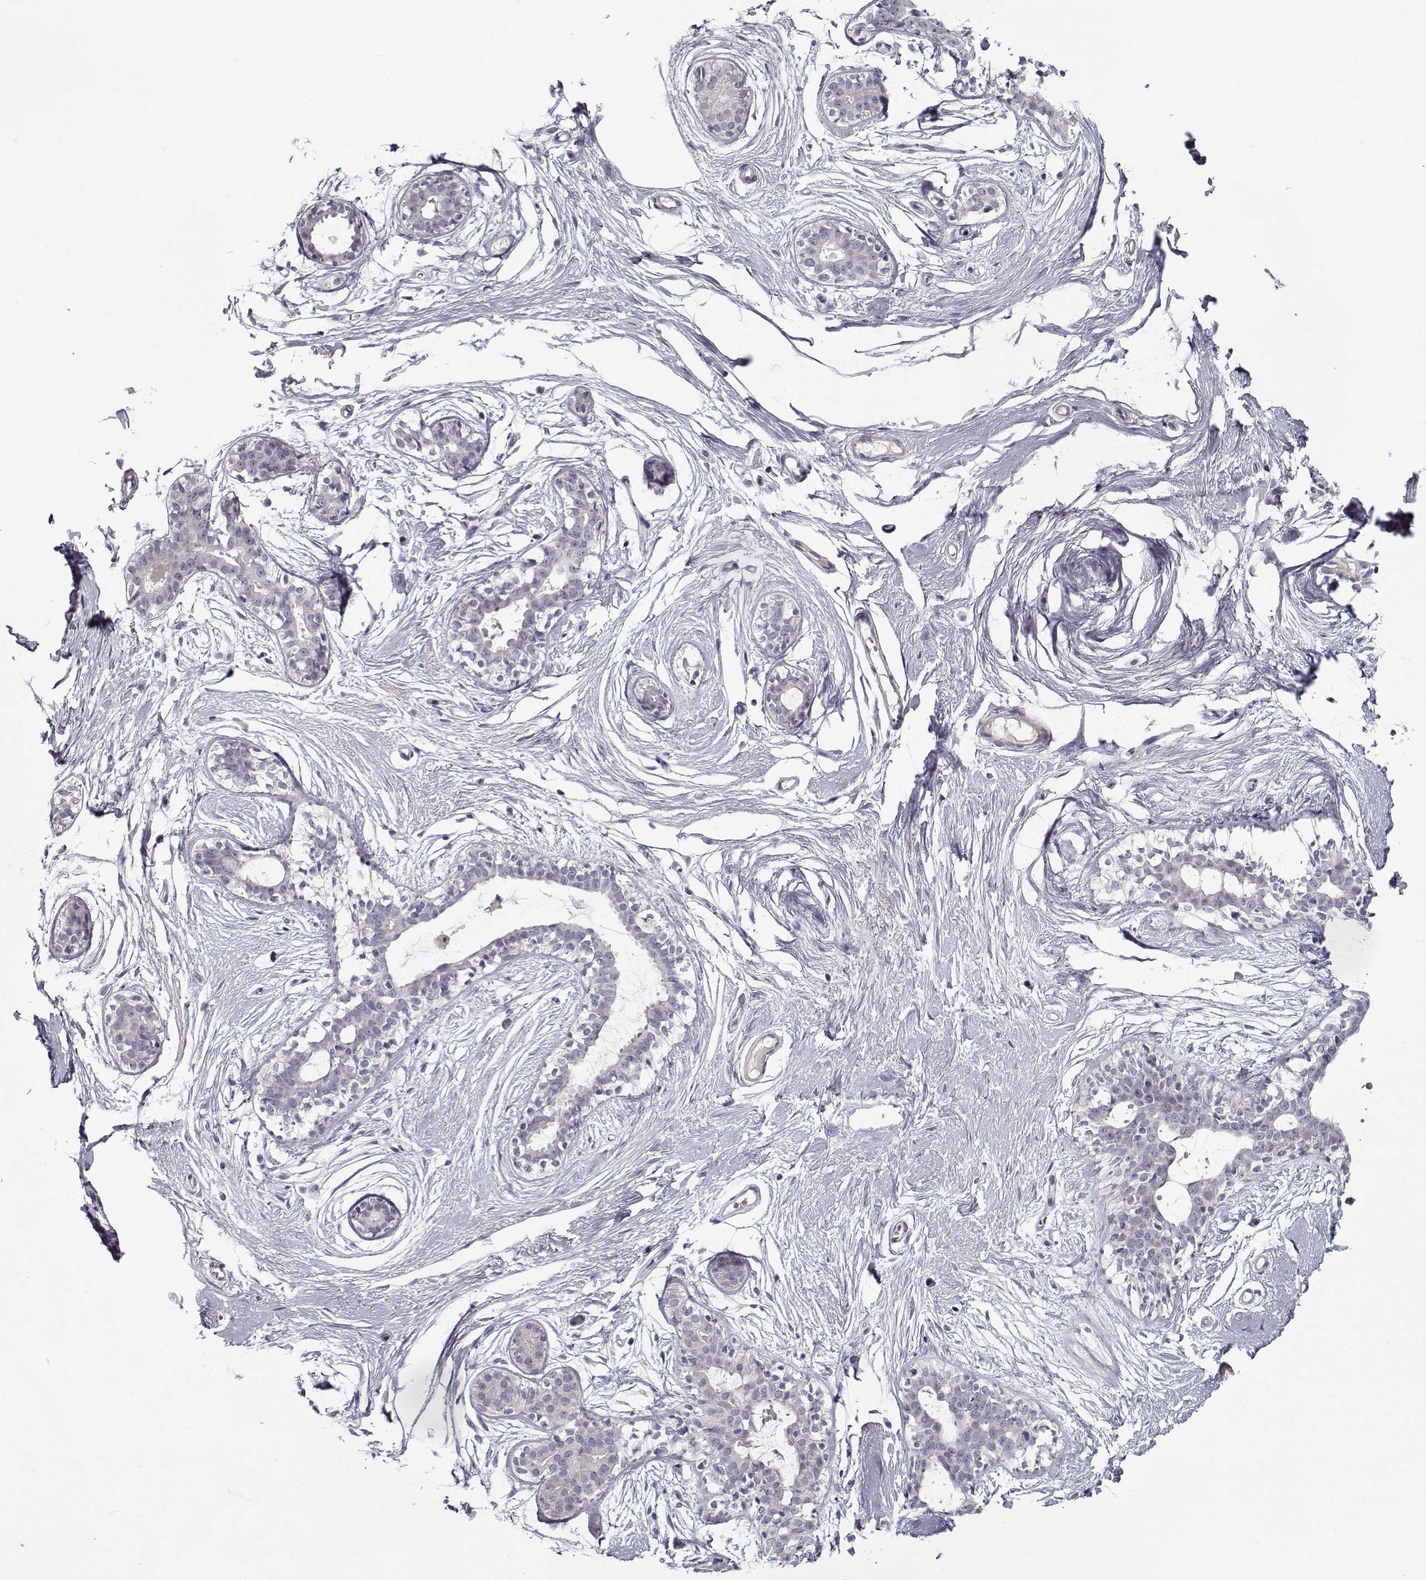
{"staining": {"intensity": "negative", "quantity": "none", "location": "none"}, "tissue": "breast", "cell_type": "Adipocytes", "image_type": "normal", "snomed": [{"axis": "morphology", "description": "Normal tissue, NOS"}, {"axis": "topography", "description": "Breast"}], "caption": "IHC of normal human breast demonstrates no expression in adipocytes.", "gene": "DDX25", "patient": {"sex": "female", "age": 49}}